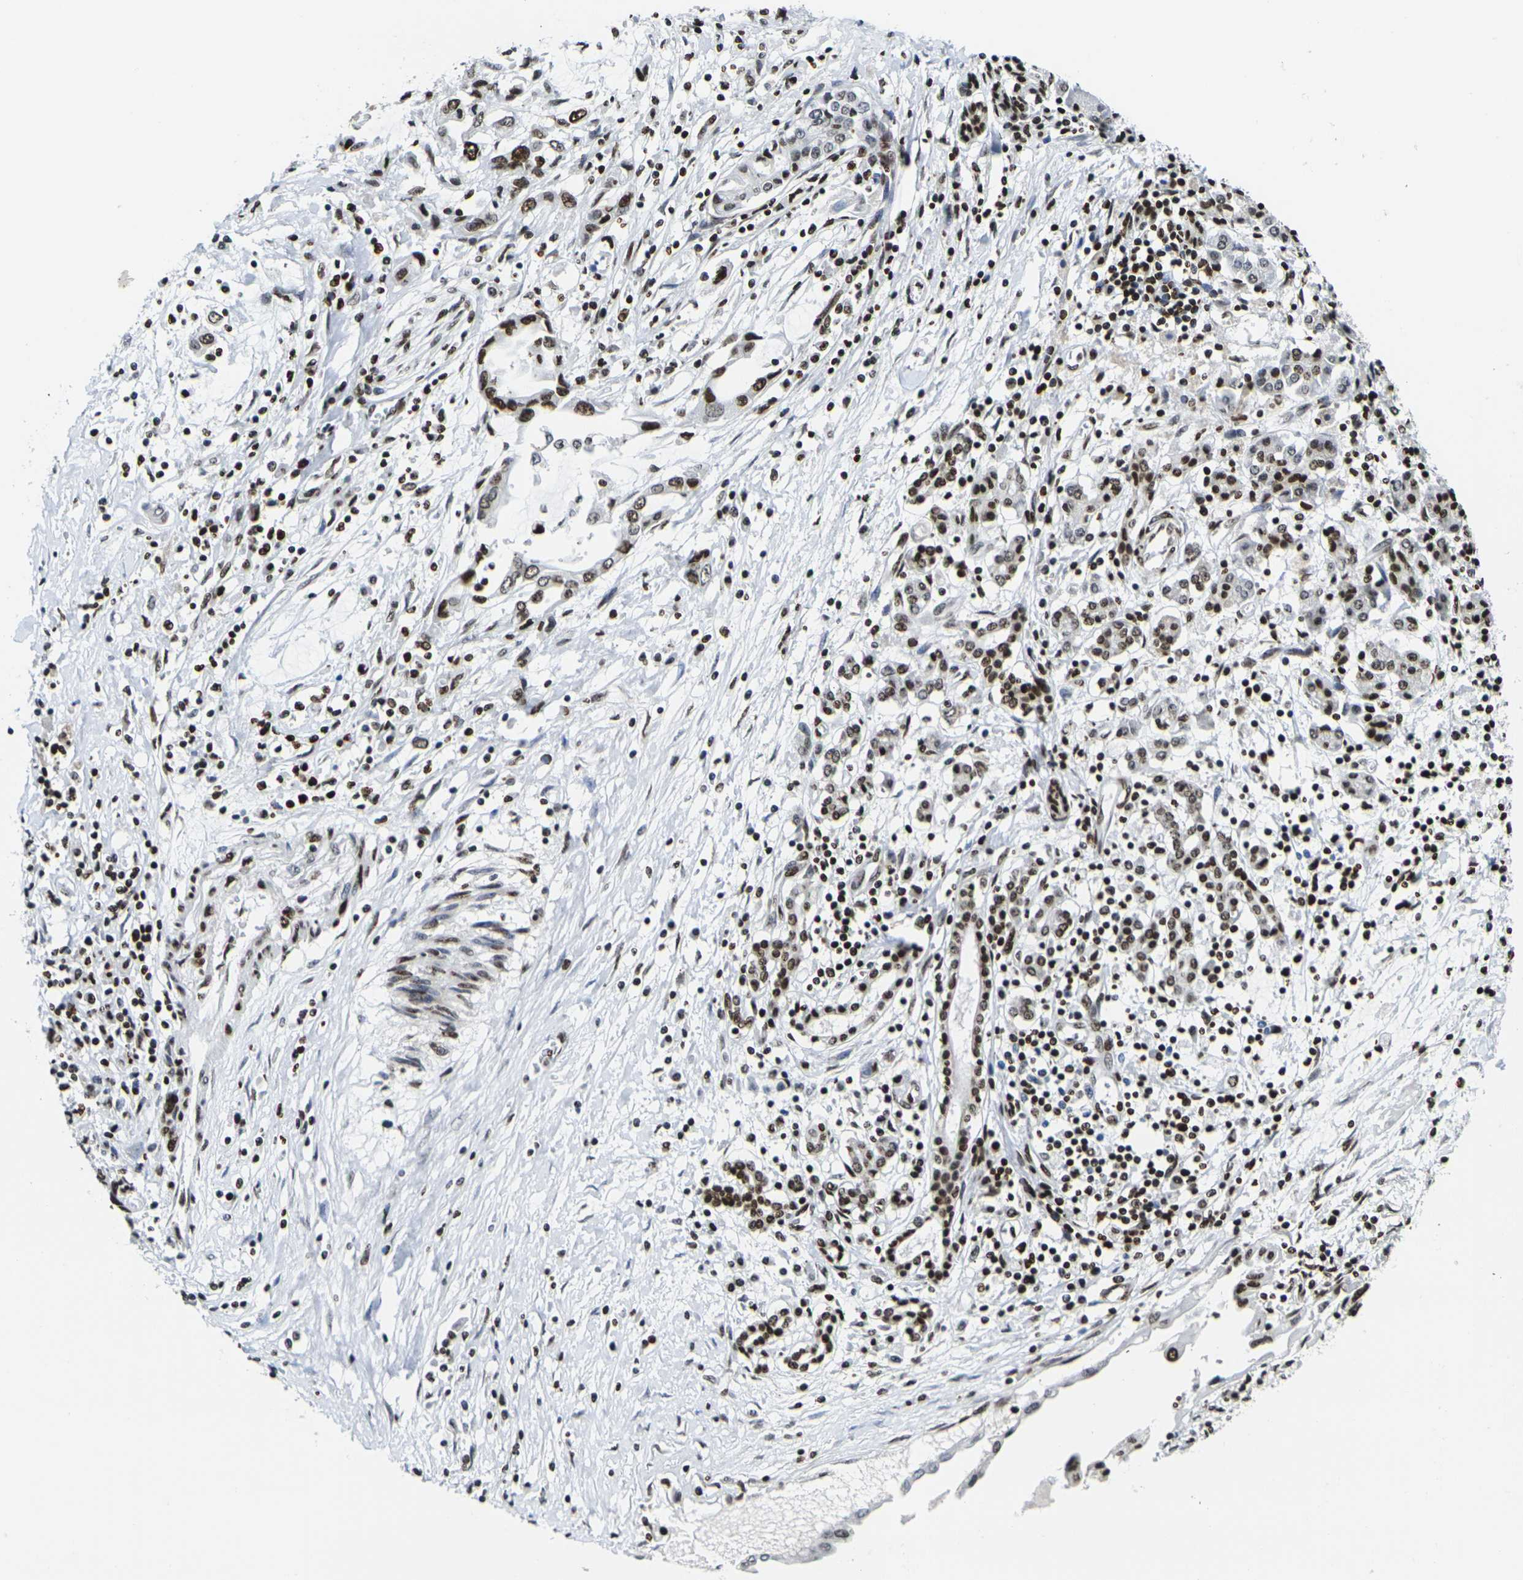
{"staining": {"intensity": "moderate", "quantity": ">75%", "location": "nuclear"}, "tissue": "pancreatic cancer", "cell_type": "Tumor cells", "image_type": "cancer", "snomed": [{"axis": "morphology", "description": "Adenocarcinoma, NOS"}, {"axis": "topography", "description": "Pancreas"}], "caption": "Human pancreatic cancer stained for a protein (brown) reveals moderate nuclear positive staining in approximately >75% of tumor cells.", "gene": "H1-10", "patient": {"sex": "female", "age": 57}}